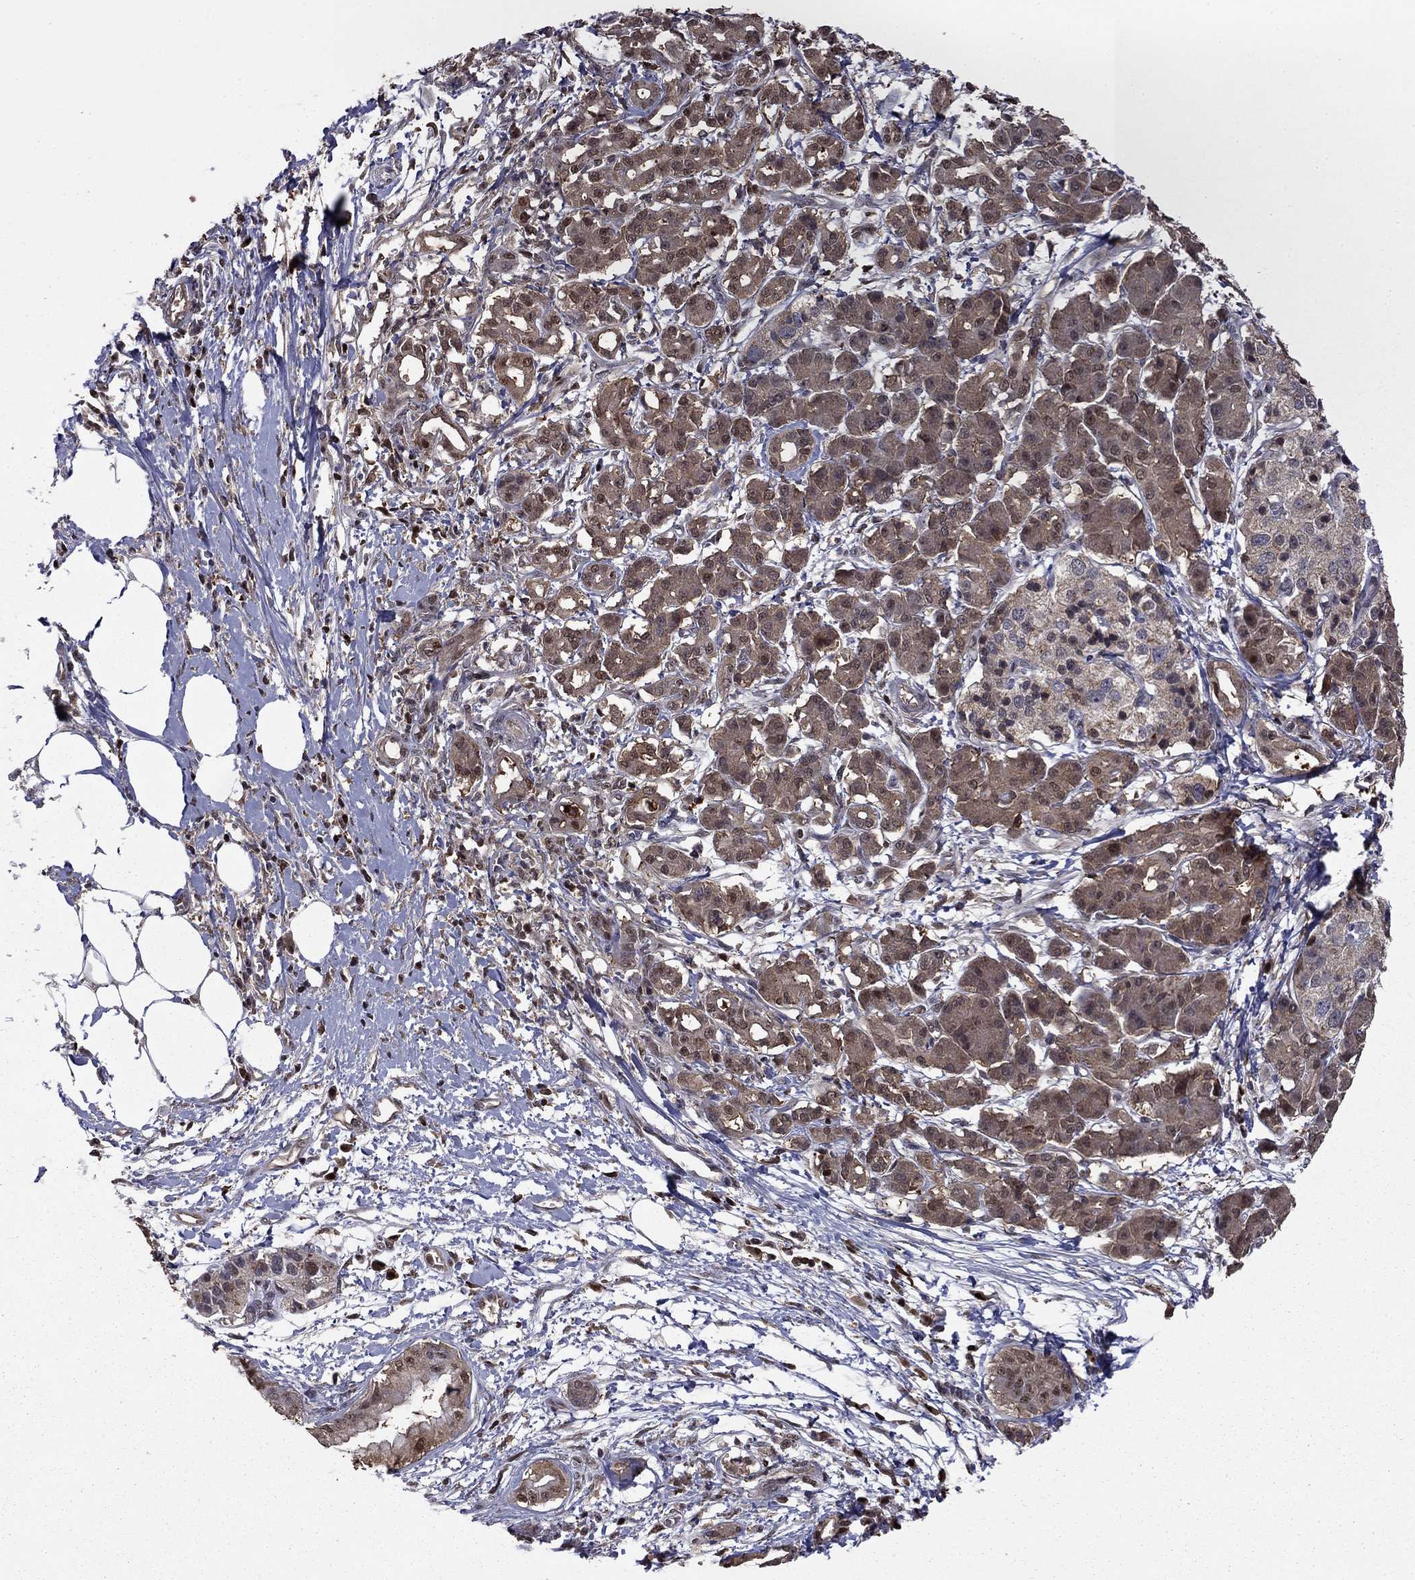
{"staining": {"intensity": "moderate", "quantity": "25%-75%", "location": "cytoplasmic/membranous,nuclear"}, "tissue": "pancreatic cancer", "cell_type": "Tumor cells", "image_type": "cancer", "snomed": [{"axis": "morphology", "description": "Adenocarcinoma, NOS"}, {"axis": "topography", "description": "Pancreas"}], "caption": "Adenocarcinoma (pancreatic) tissue shows moderate cytoplasmic/membranous and nuclear expression in approximately 25%-75% of tumor cells, visualized by immunohistochemistry.", "gene": "APPBP2", "patient": {"sex": "male", "age": 72}}